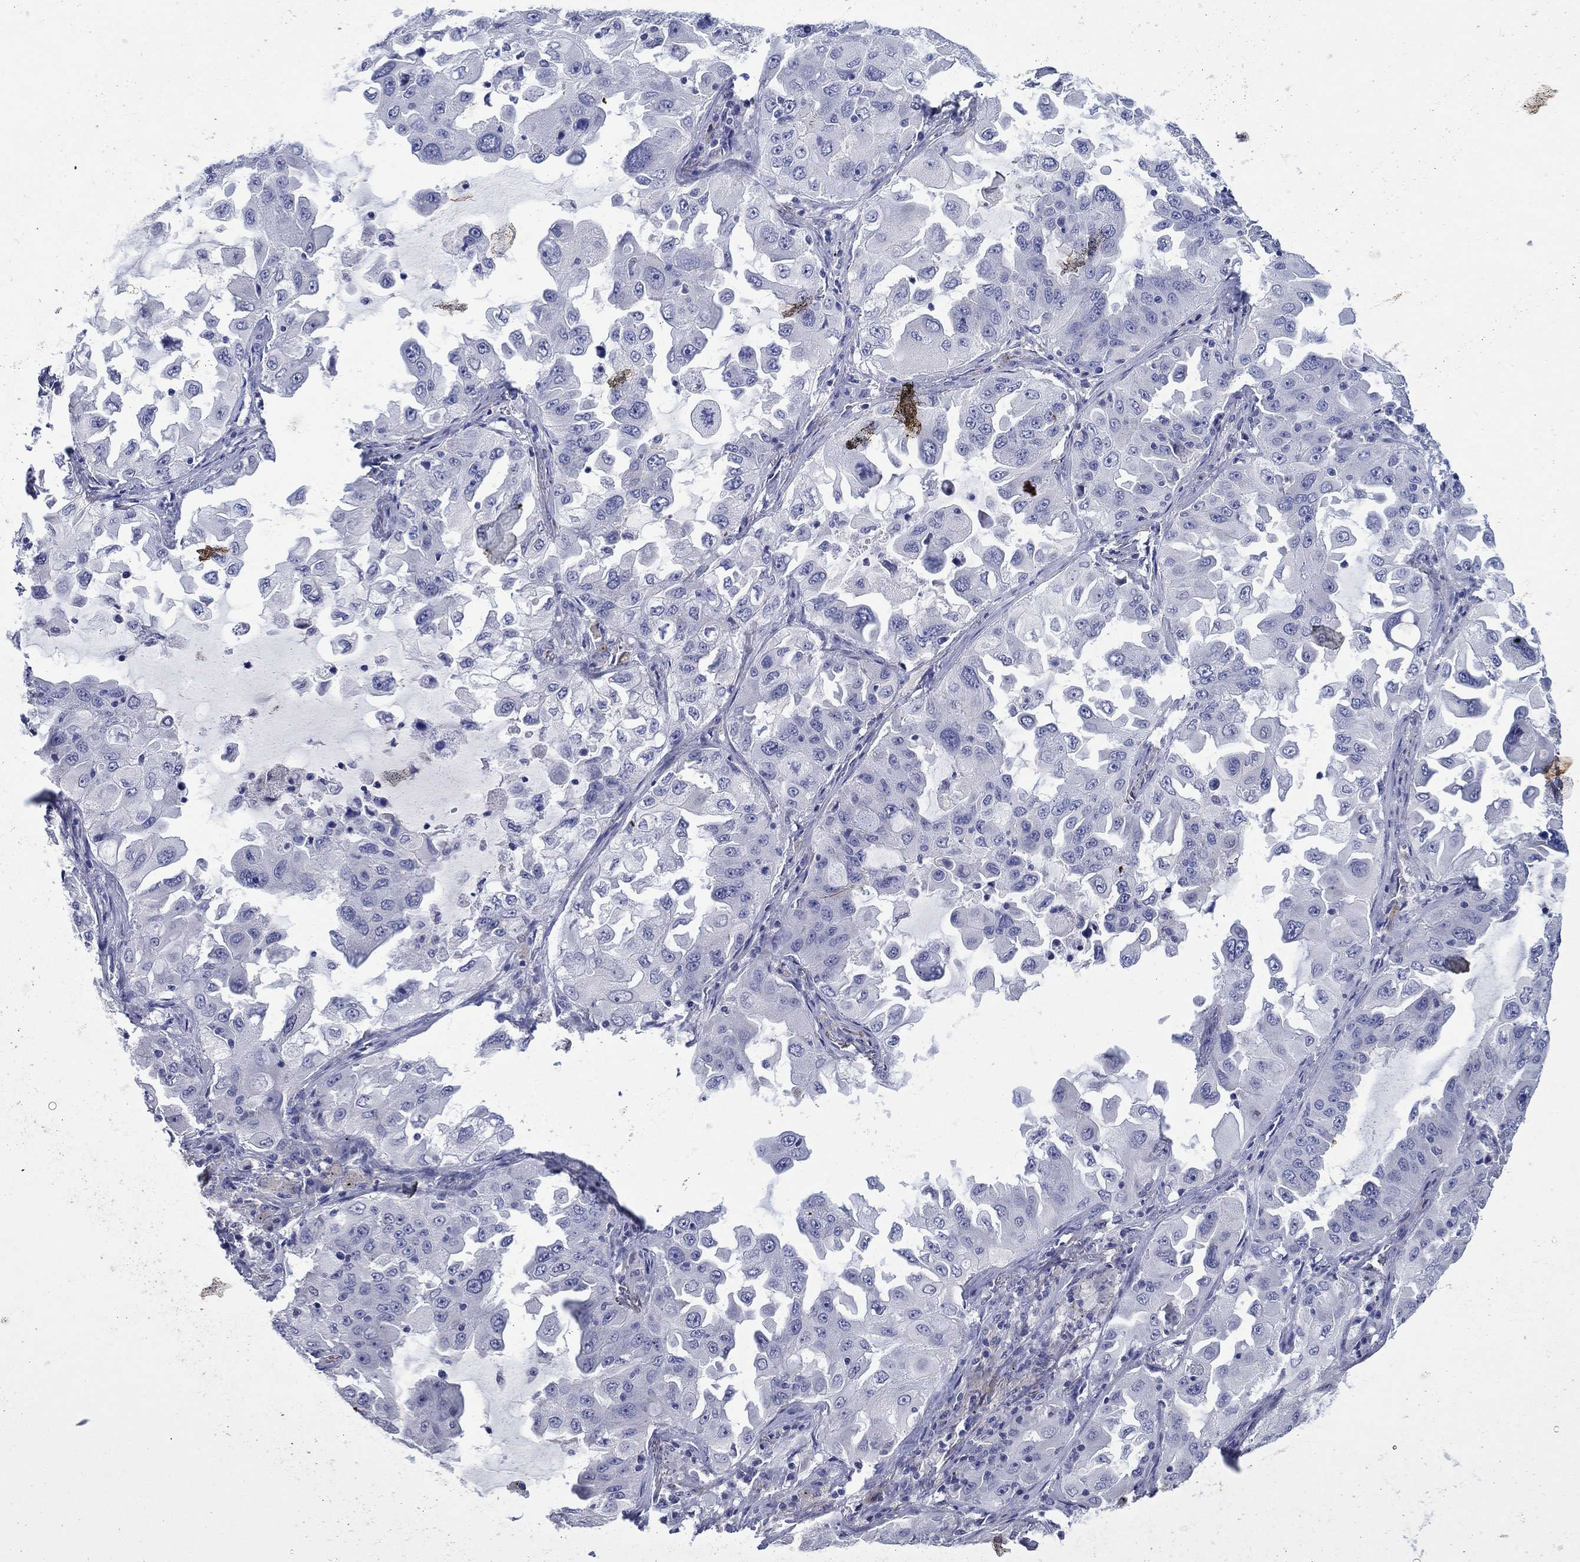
{"staining": {"intensity": "negative", "quantity": "none", "location": "none"}, "tissue": "lung cancer", "cell_type": "Tumor cells", "image_type": "cancer", "snomed": [{"axis": "morphology", "description": "Adenocarcinoma, NOS"}, {"axis": "topography", "description": "Lung"}], "caption": "Lung adenocarcinoma was stained to show a protein in brown. There is no significant expression in tumor cells.", "gene": "HDC", "patient": {"sex": "female", "age": 61}}